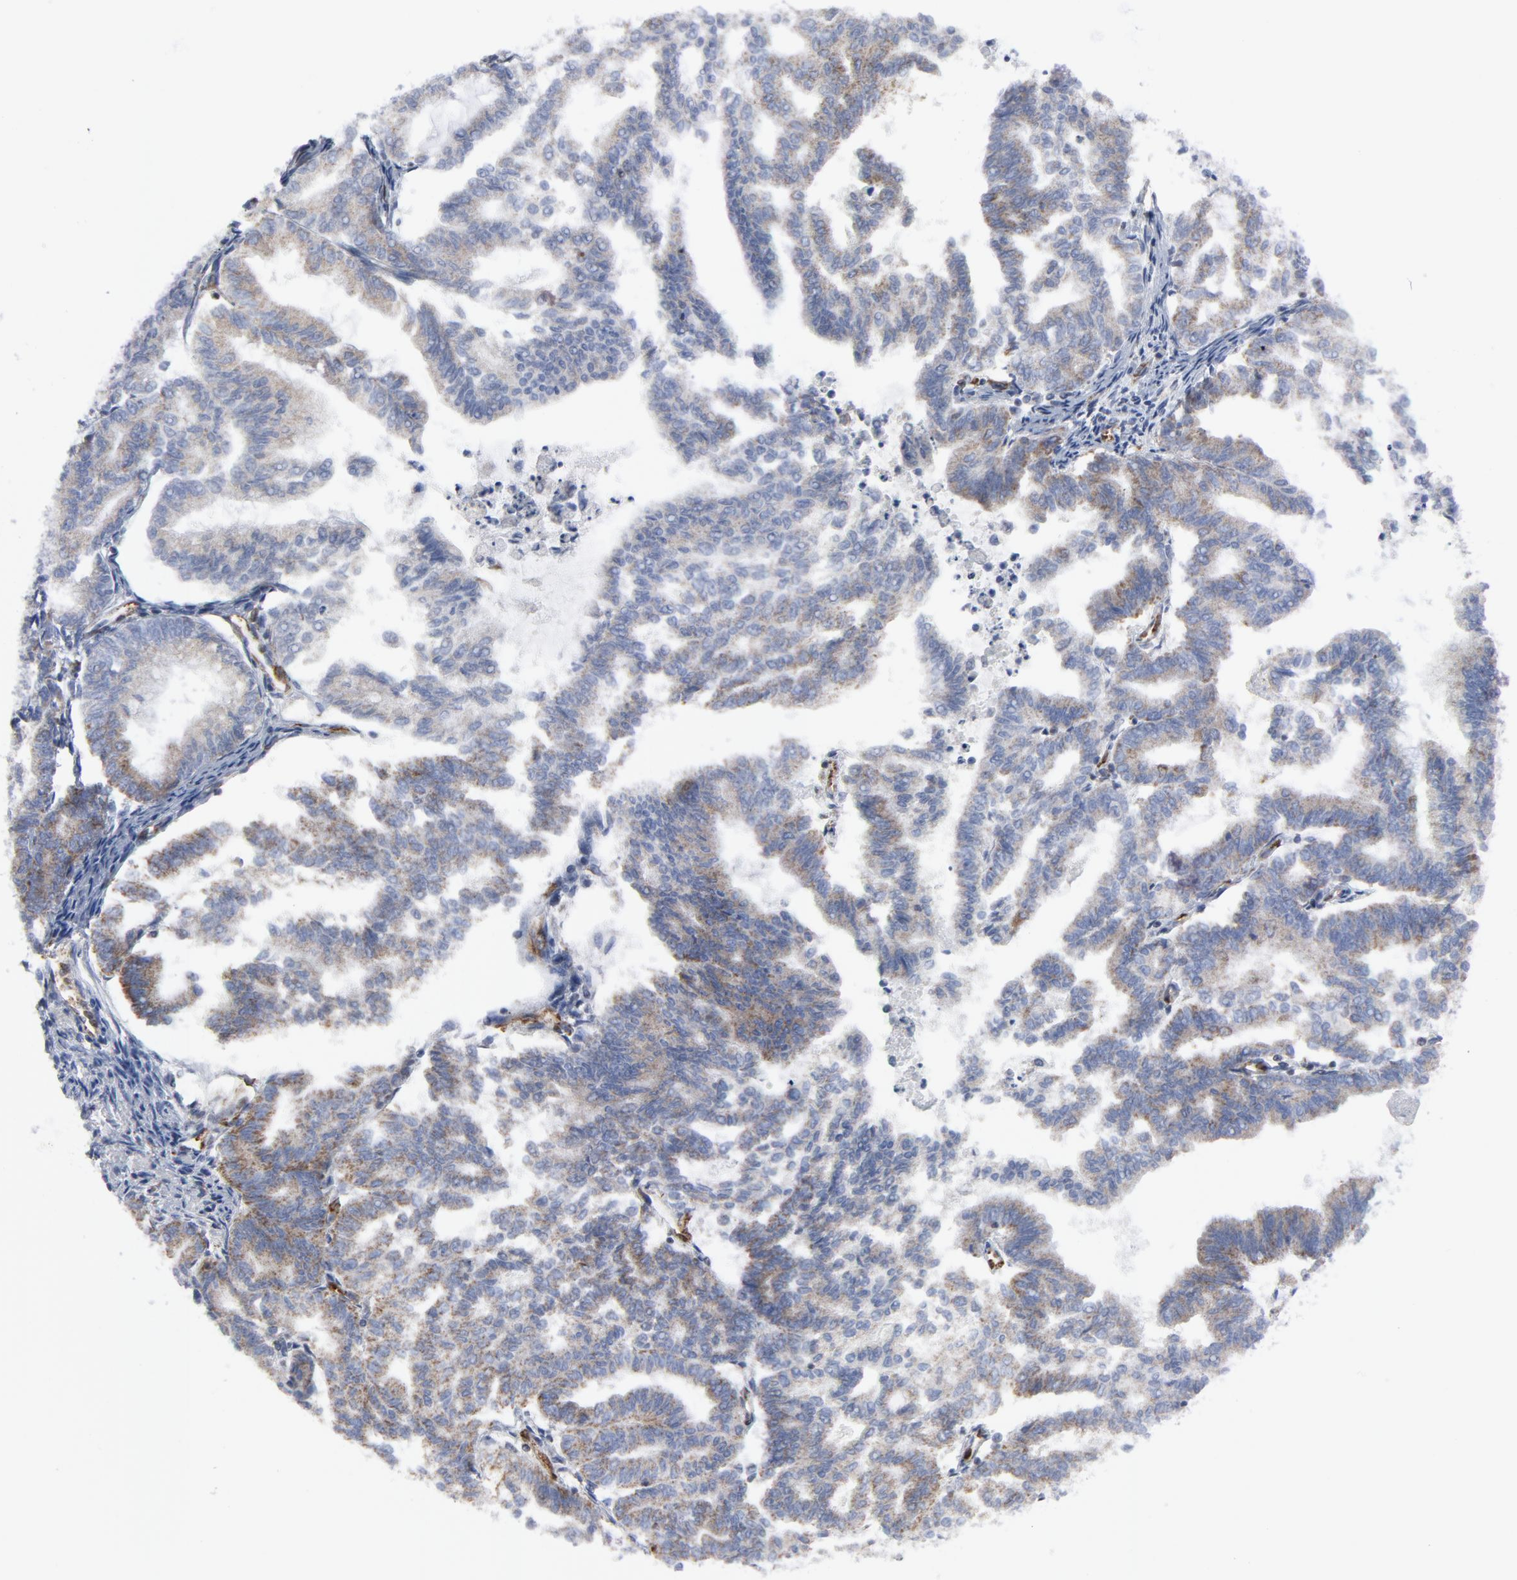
{"staining": {"intensity": "weak", "quantity": ">75%", "location": "cytoplasmic/membranous"}, "tissue": "endometrial cancer", "cell_type": "Tumor cells", "image_type": "cancer", "snomed": [{"axis": "morphology", "description": "Adenocarcinoma, NOS"}, {"axis": "topography", "description": "Endometrium"}], "caption": "Endometrial cancer was stained to show a protein in brown. There is low levels of weak cytoplasmic/membranous positivity in approximately >75% of tumor cells.", "gene": "OXA1L", "patient": {"sex": "female", "age": 79}}